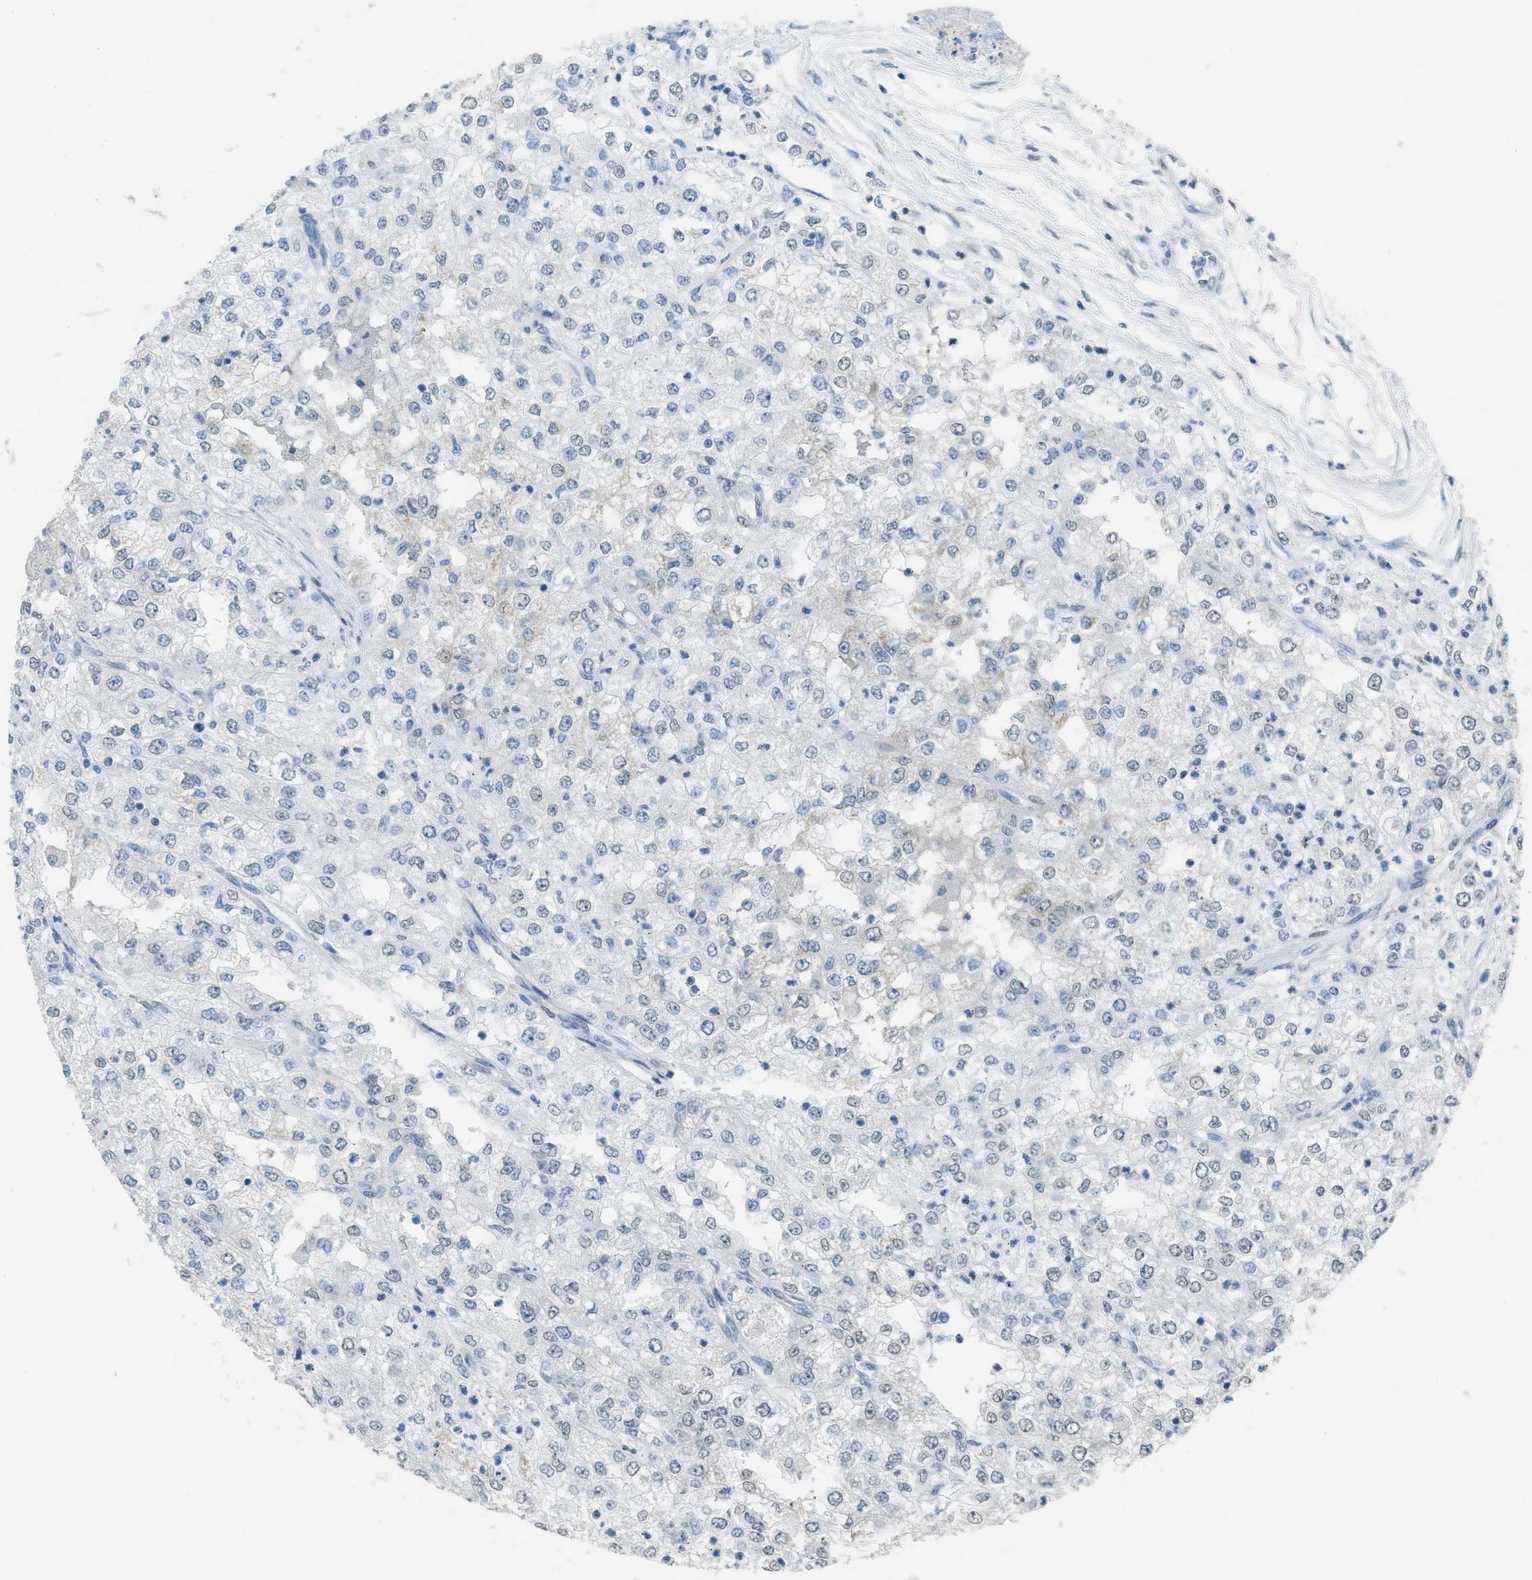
{"staining": {"intensity": "weak", "quantity": "25%-75%", "location": "nuclear"}, "tissue": "renal cancer", "cell_type": "Tumor cells", "image_type": "cancer", "snomed": [{"axis": "morphology", "description": "Adenocarcinoma, NOS"}, {"axis": "topography", "description": "Kidney"}], "caption": "A histopathology image of renal cancer (adenocarcinoma) stained for a protein exhibits weak nuclear brown staining in tumor cells.", "gene": "TTC13", "patient": {"sex": "female", "age": 54}}